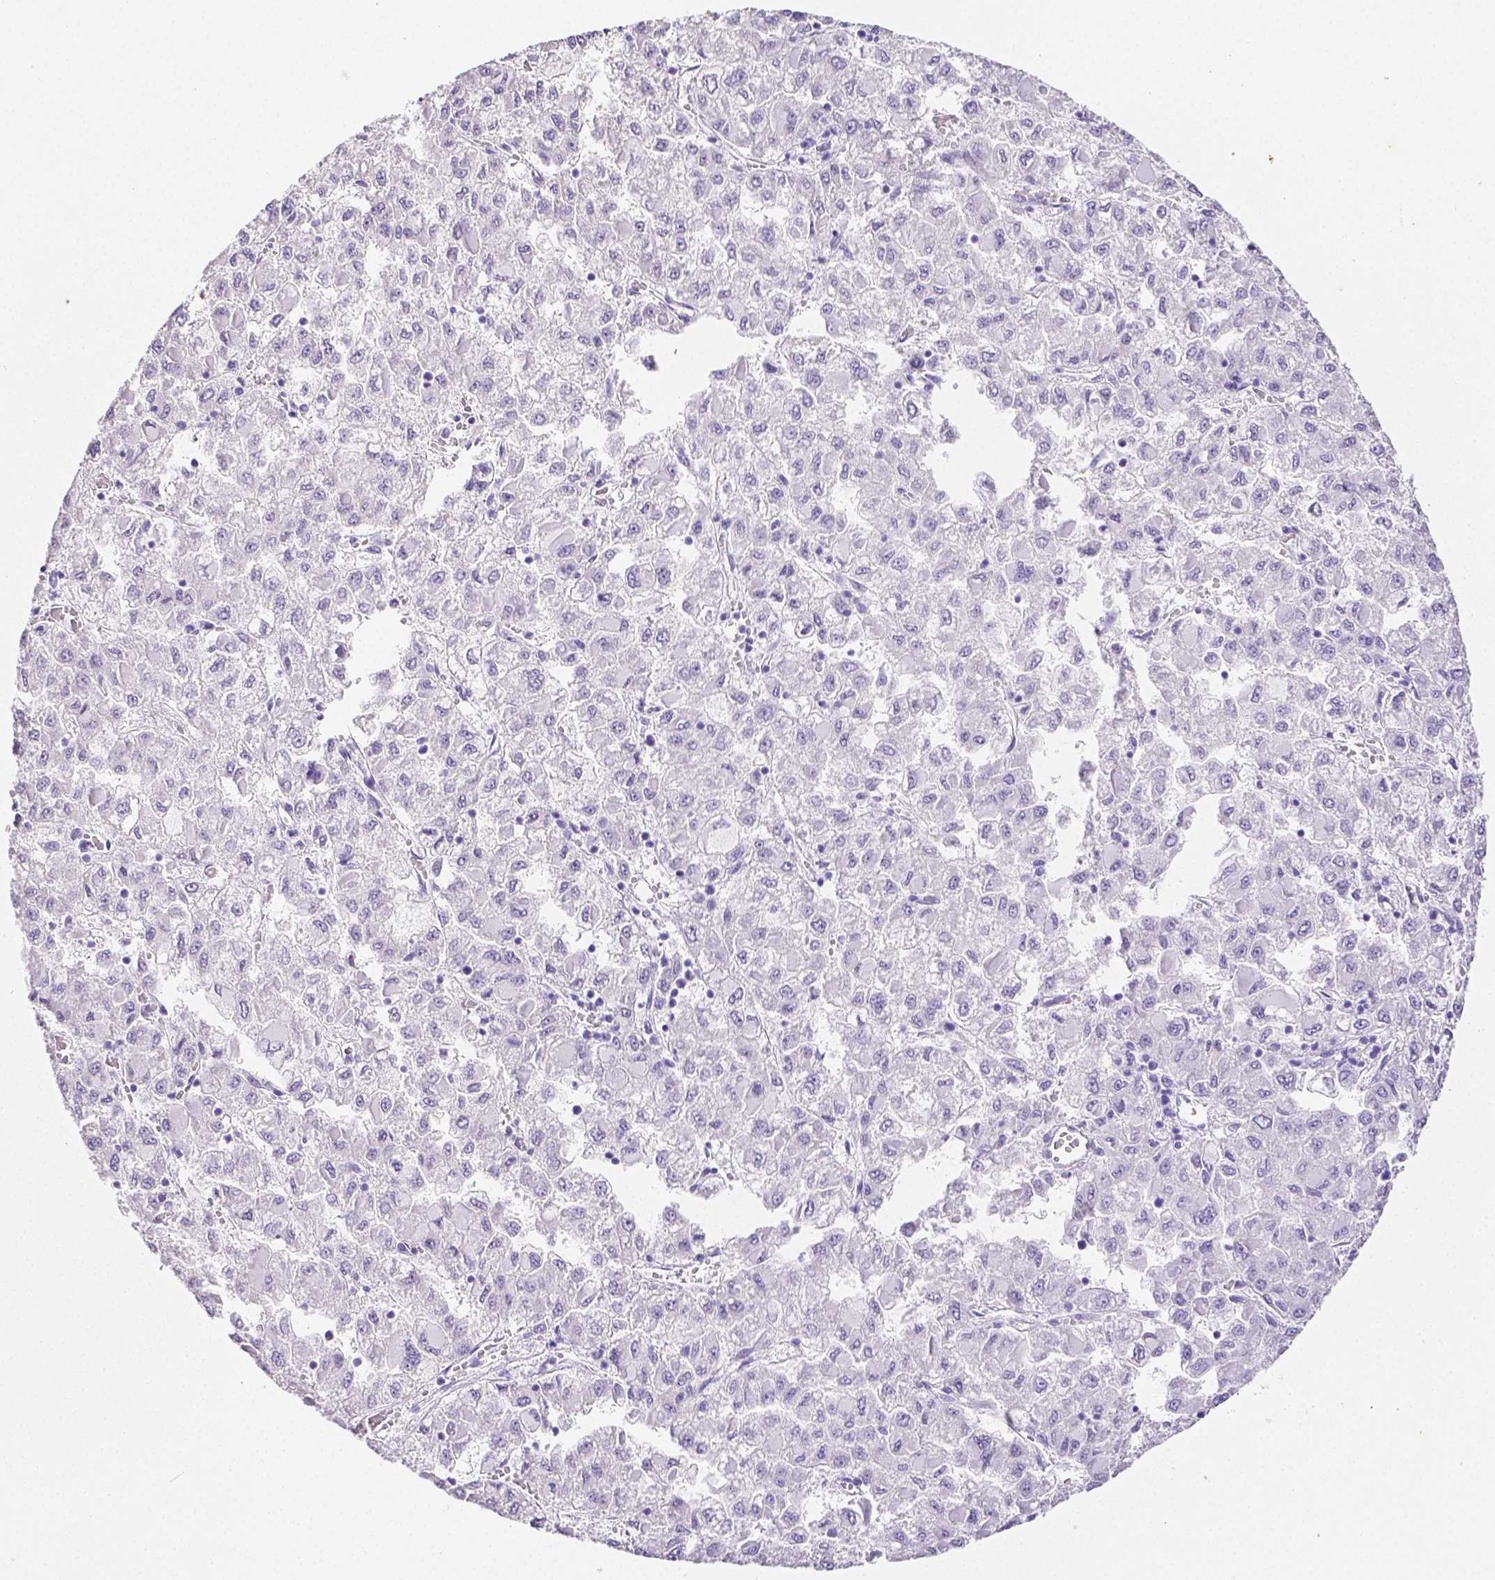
{"staining": {"intensity": "negative", "quantity": "none", "location": "none"}, "tissue": "liver cancer", "cell_type": "Tumor cells", "image_type": "cancer", "snomed": [{"axis": "morphology", "description": "Carcinoma, Hepatocellular, NOS"}, {"axis": "topography", "description": "Liver"}], "caption": "Tumor cells show no significant protein staining in liver cancer.", "gene": "ARHGAP36", "patient": {"sex": "male", "age": 40}}